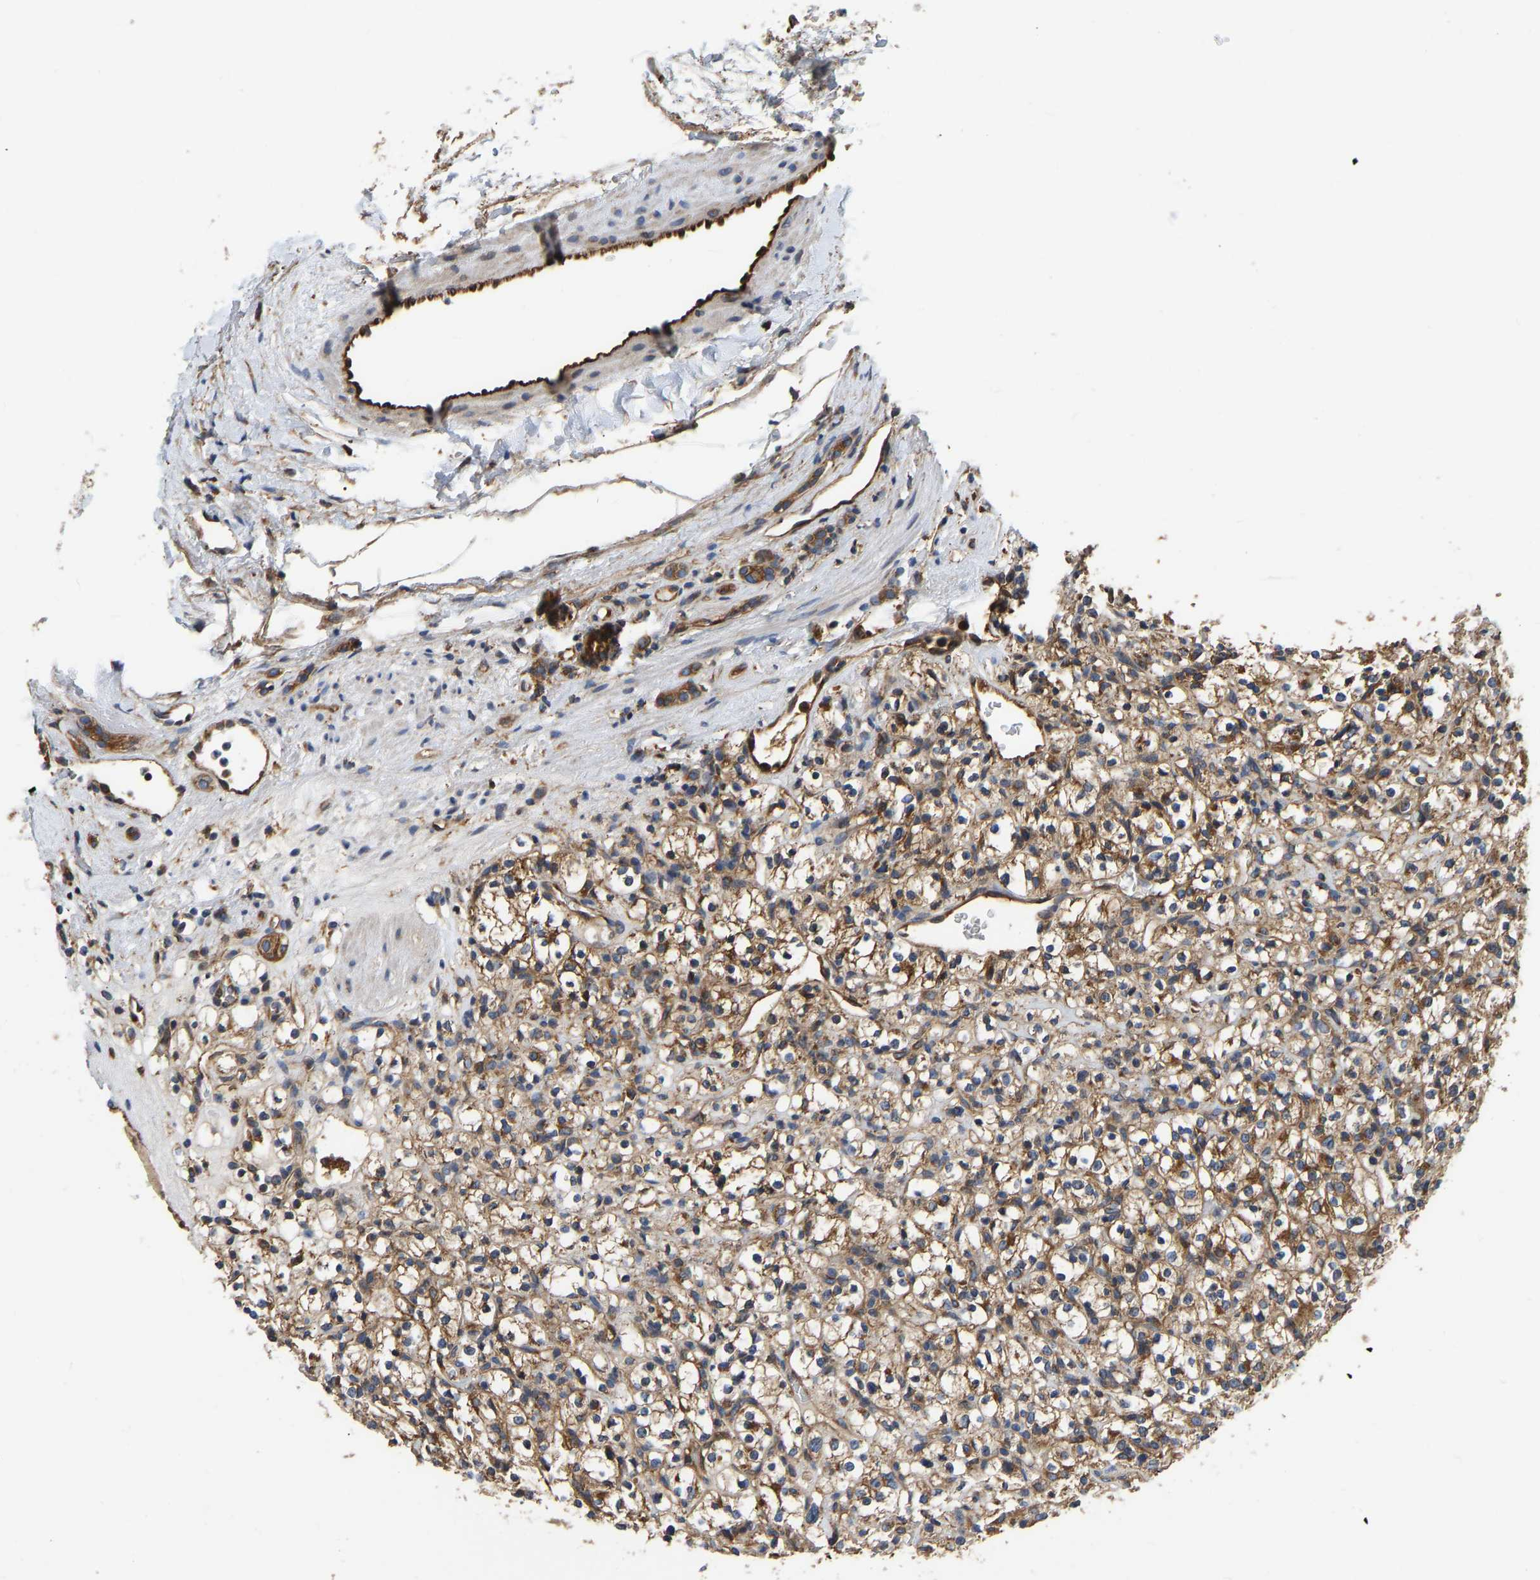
{"staining": {"intensity": "moderate", "quantity": ">75%", "location": "cytoplasmic/membranous"}, "tissue": "renal cancer", "cell_type": "Tumor cells", "image_type": "cancer", "snomed": [{"axis": "morphology", "description": "Normal tissue, NOS"}, {"axis": "morphology", "description": "Adenocarcinoma, NOS"}, {"axis": "topography", "description": "Kidney"}], "caption": "Protein expression by immunohistochemistry exhibits moderate cytoplasmic/membranous staining in approximately >75% of tumor cells in renal cancer (adenocarcinoma).", "gene": "FLNB", "patient": {"sex": "female", "age": 72}}